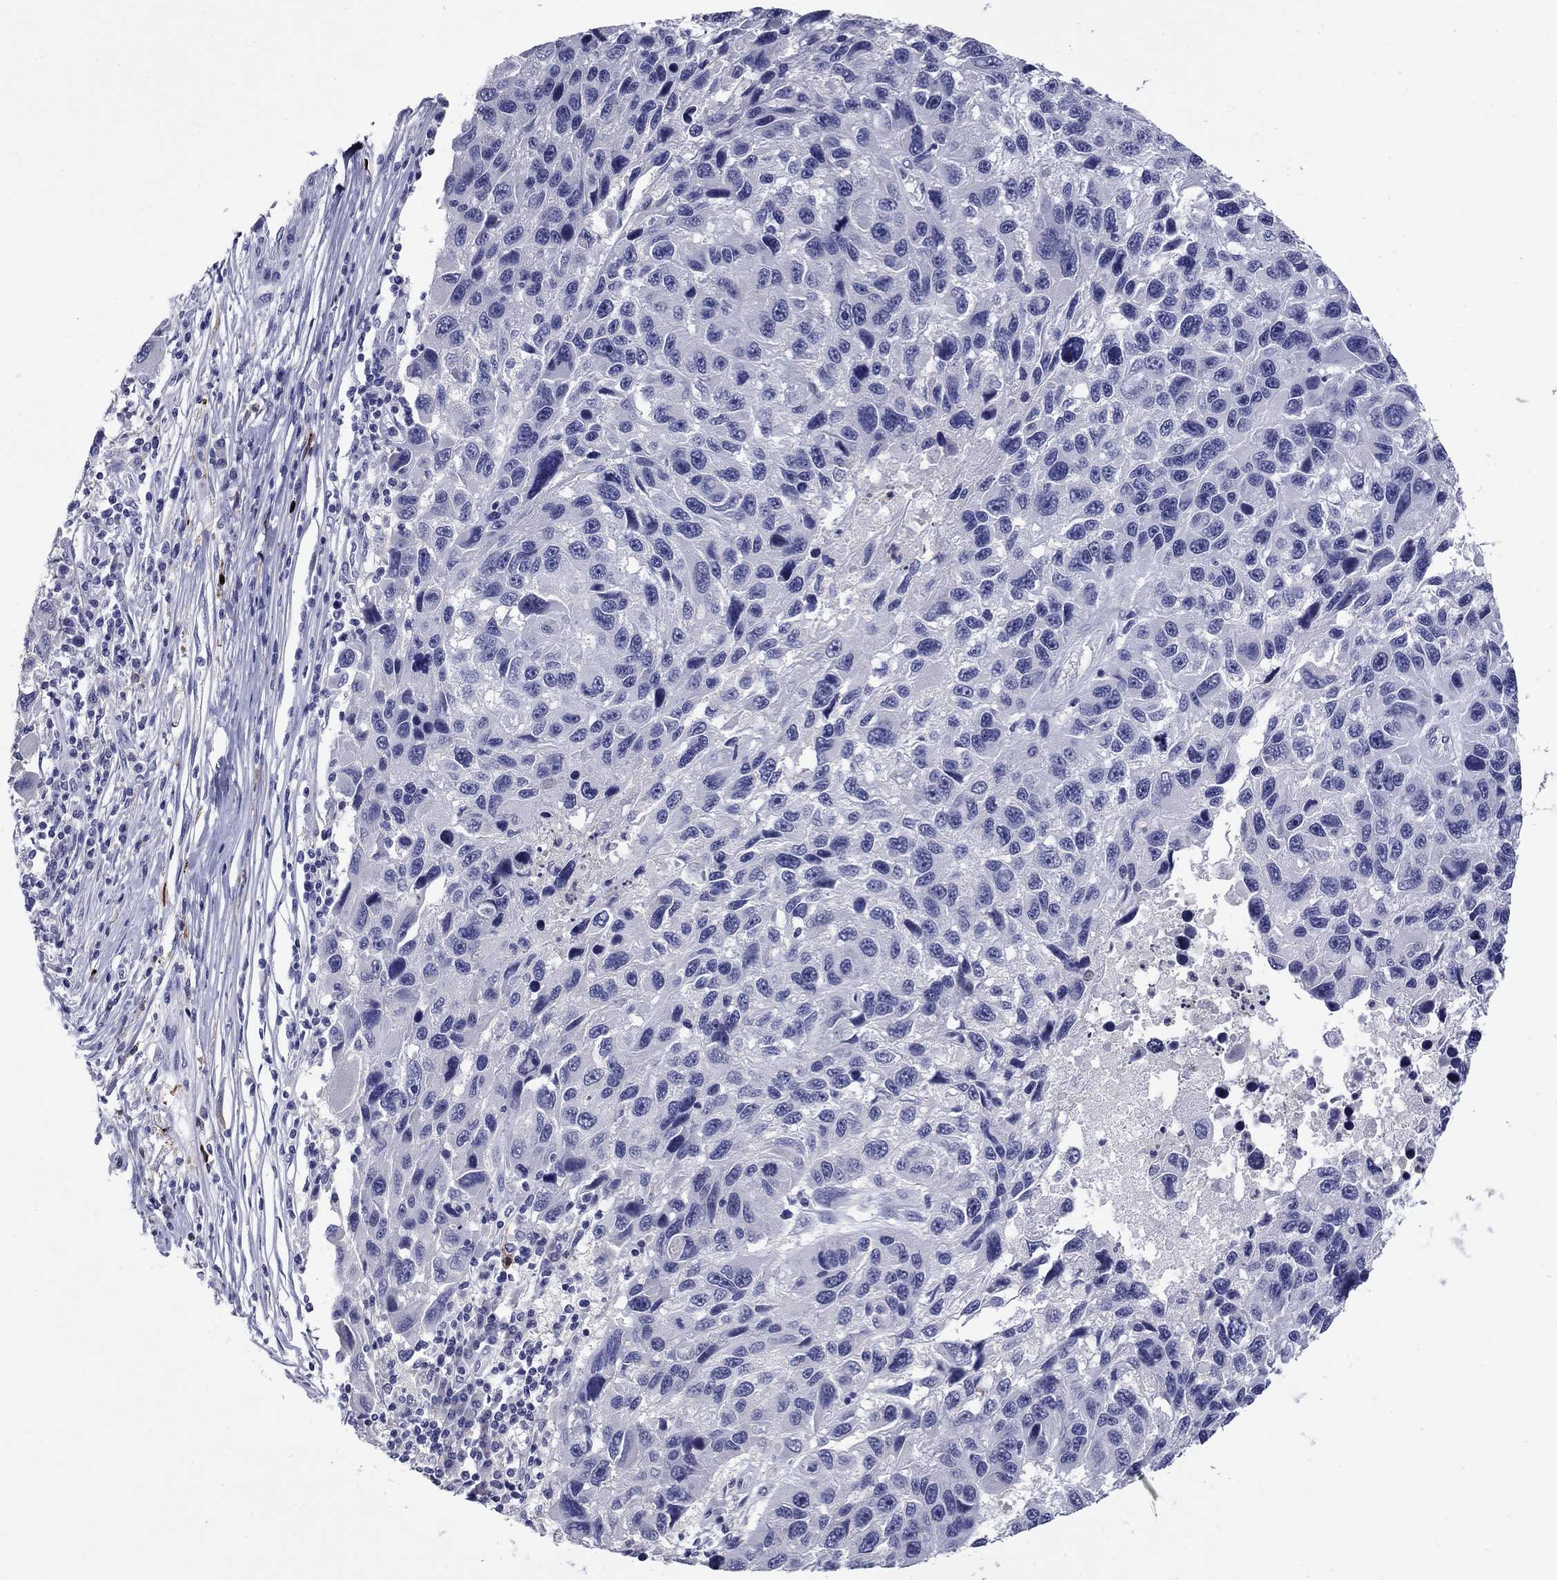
{"staining": {"intensity": "negative", "quantity": "none", "location": "none"}, "tissue": "melanoma", "cell_type": "Tumor cells", "image_type": "cancer", "snomed": [{"axis": "morphology", "description": "Malignant melanoma, NOS"}, {"axis": "topography", "description": "Skin"}], "caption": "Immunohistochemistry (IHC) image of neoplastic tissue: melanoma stained with DAB demonstrates no significant protein positivity in tumor cells. Nuclei are stained in blue.", "gene": "CFAP119", "patient": {"sex": "male", "age": 53}}